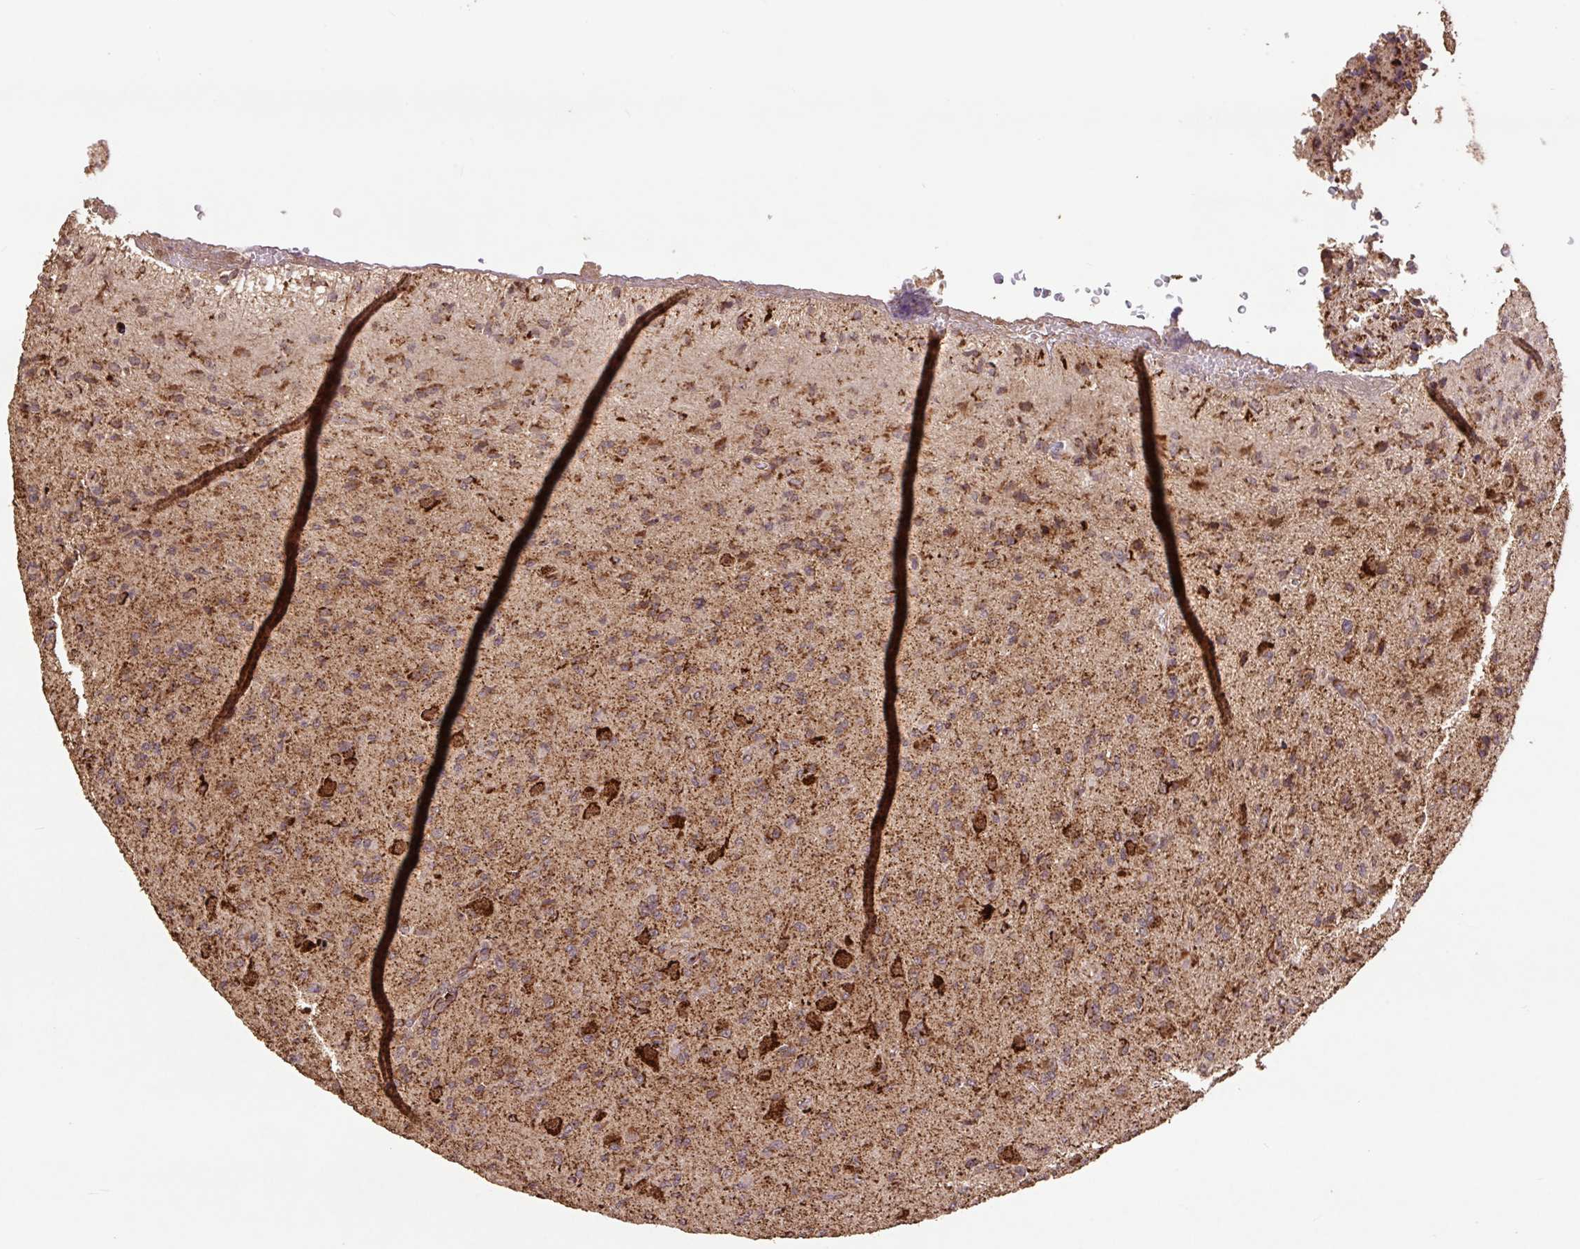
{"staining": {"intensity": "strong", "quantity": "25%-75%", "location": "cytoplasmic/membranous,nuclear"}, "tissue": "glioma", "cell_type": "Tumor cells", "image_type": "cancer", "snomed": [{"axis": "morphology", "description": "Glioma, malignant, High grade"}, {"axis": "topography", "description": "Brain"}], "caption": "An immunohistochemistry micrograph of tumor tissue is shown. Protein staining in brown labels strong cytoplasmic/membranous and nuclear positivity in high-grade glioma (malignant) within tumor cells.", "gene": "ATP5F1A", "patient": {"sex": "male", "age": 36}}